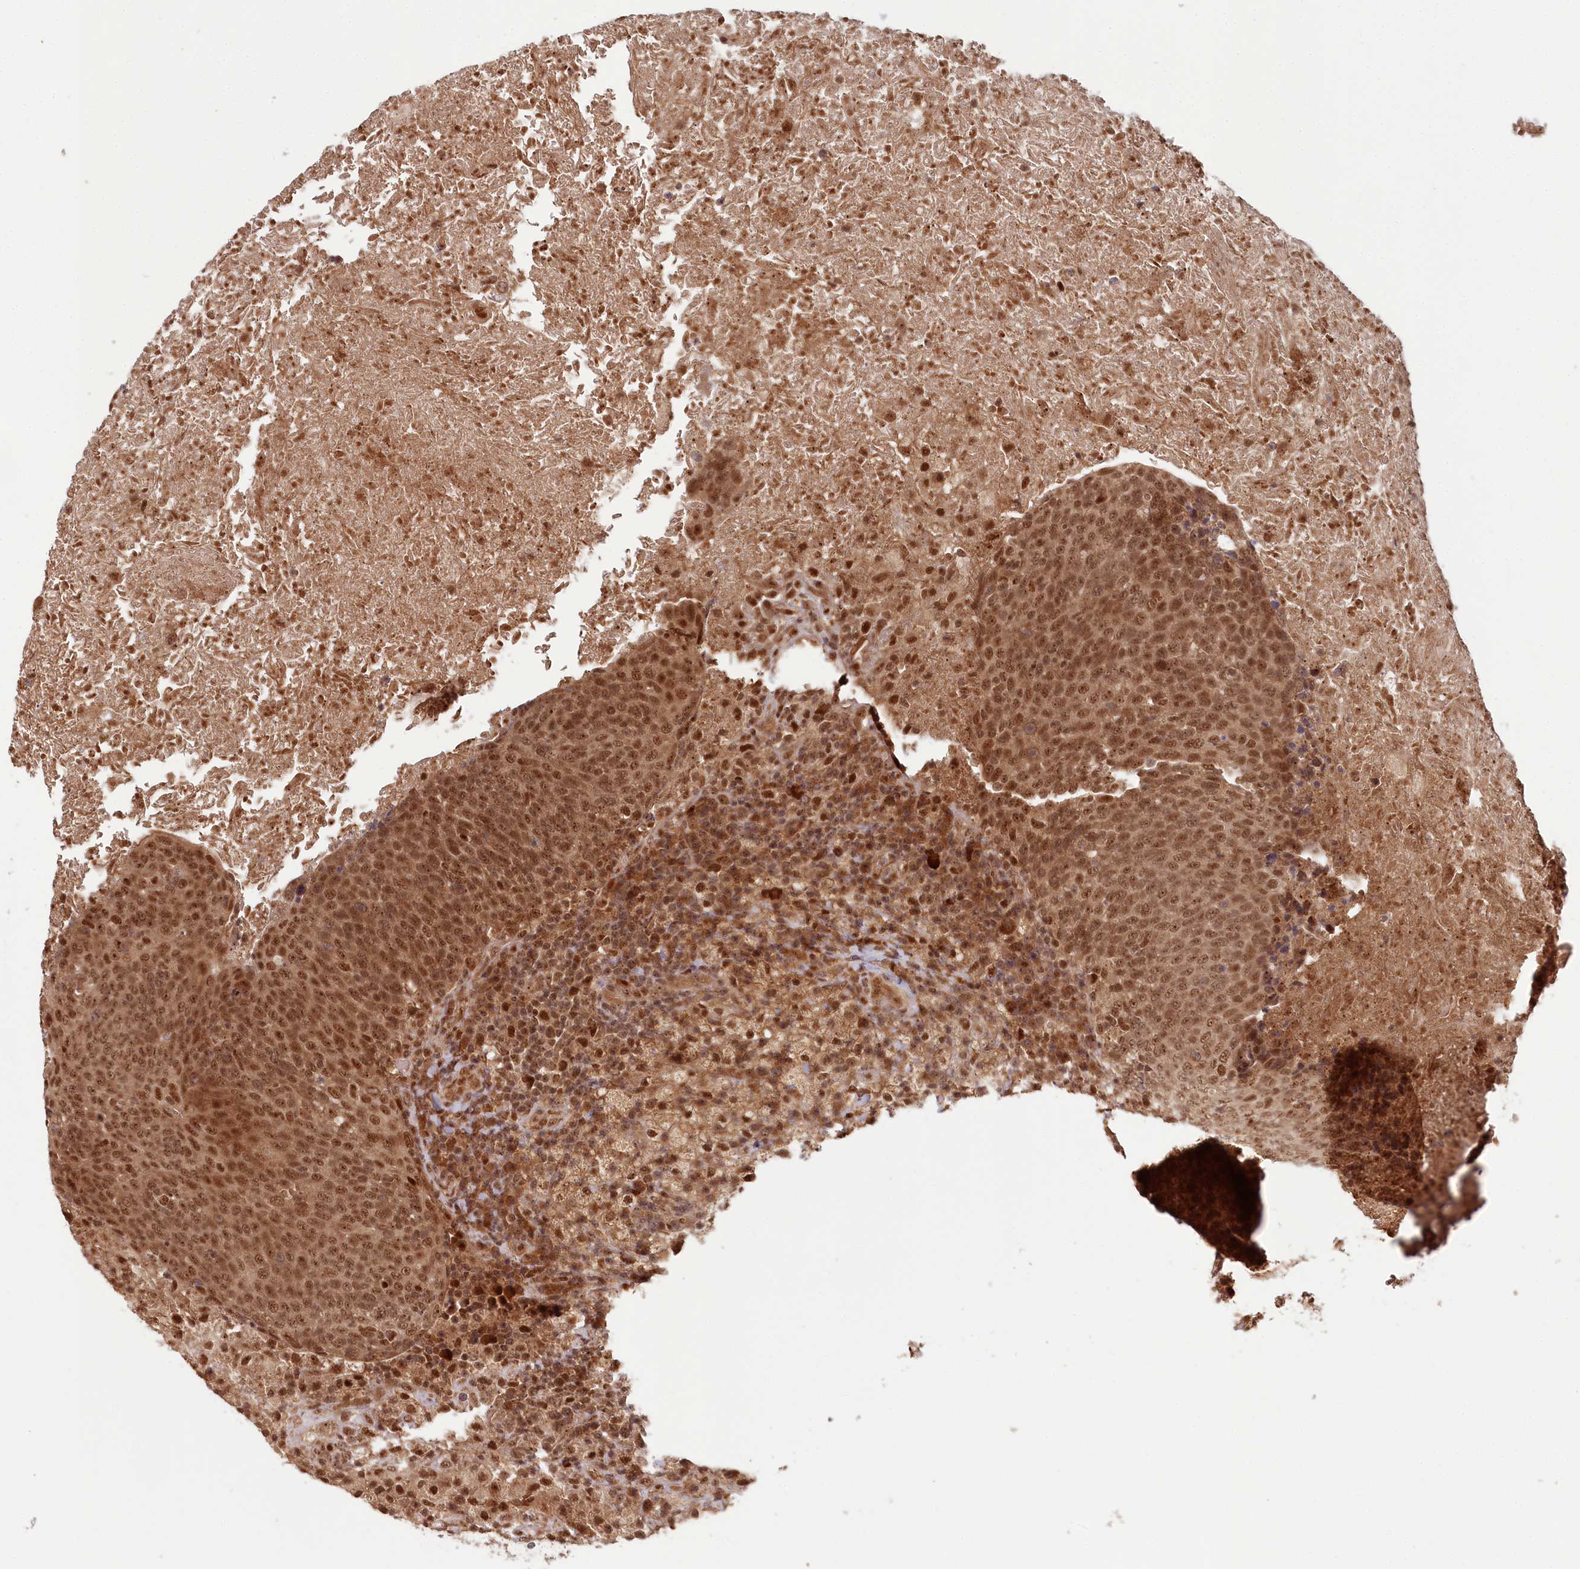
{"staining": {"intensity": "moderate", "quantity": ">75%", "location": "nuclear"}, "tissue": "head and neck cancer", "cell_type": "Tumor cells", "image_type": "cancer", "snomed": [{"axis": "morphology", "description": "Squamous cell carcinoma, NOS"}, {"axis": "morphology", "description": "Squamous cell carcinoma, metastatic, NOS"}, {"axis": "topography", "description": "Lymph node"}, {"axis": "topography", "description": "Head-Neck"}], "caption": "Squamous cell carcinoma (head and neck) stained with a protein marker exhibits moderate staining in tumor cells.", "gene": "WAPL", "patient": {"sex": "male", "age": 62}}